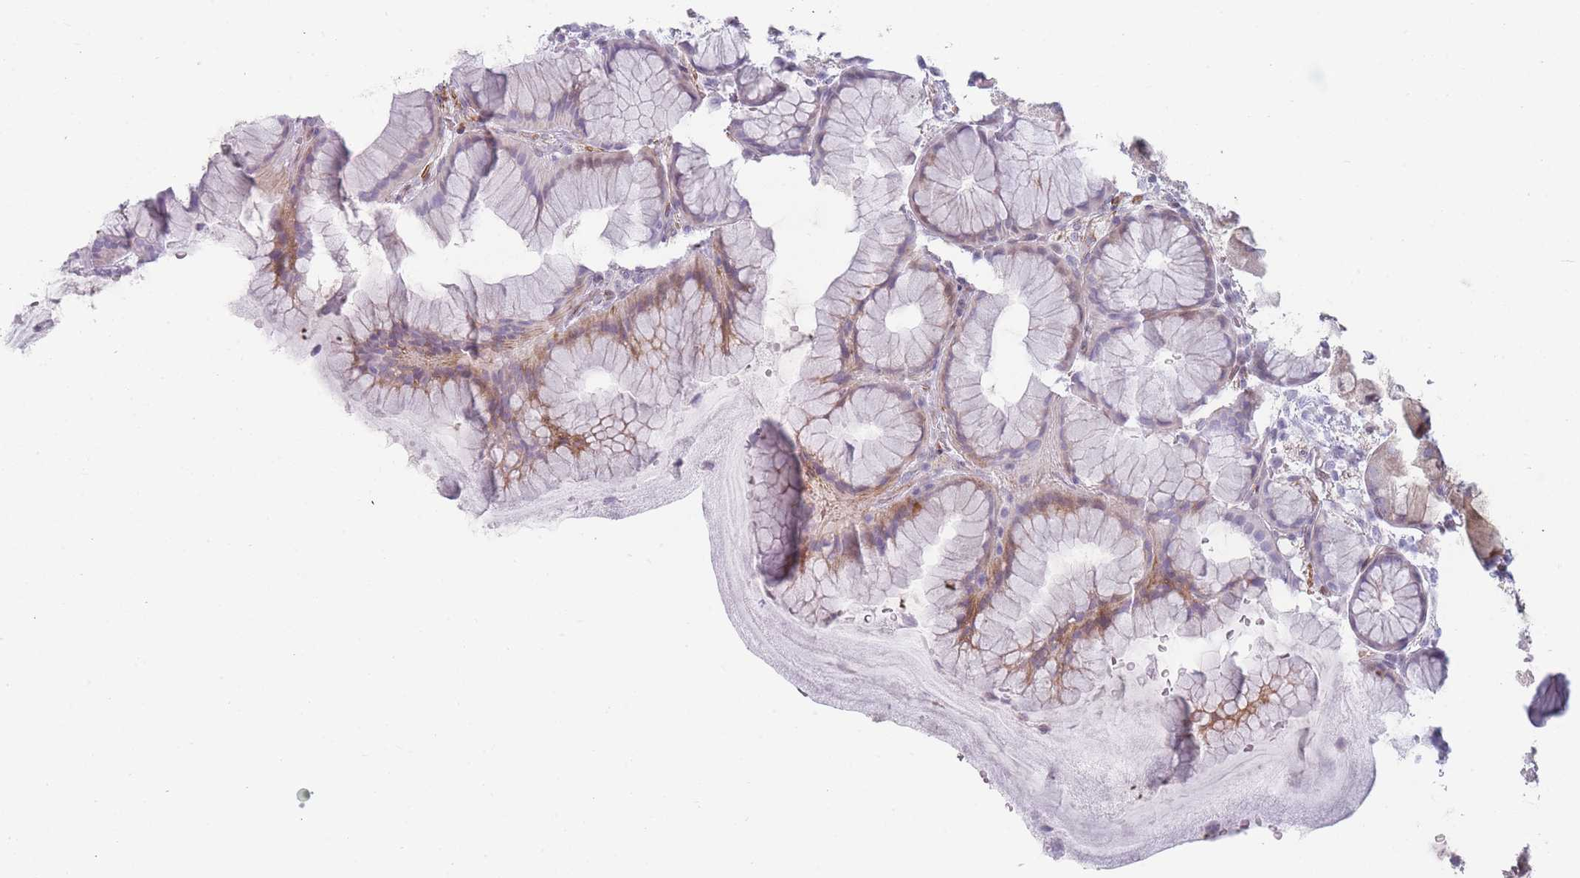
{"staining": {"intensity": "moderate", "quantity": "<25%", "location": "cytoplasmic/membranous"}, "tissue": "stomach", "cell_type": "Glandular cells", "image_type": "normal", "snomed": [{"axis": "morphology", "description": "Normal tissue, NOS"}, {"axis": "topography", "description": "Stomach"}], "caption": "Normal stomach was stained to show a protein in brown. There is low levels of moderate cytoplasmic/membranous positivity in about <25% of glandular cells.", "gene": "IFNA10", "patient": {"sex": "male", "age": 57}}